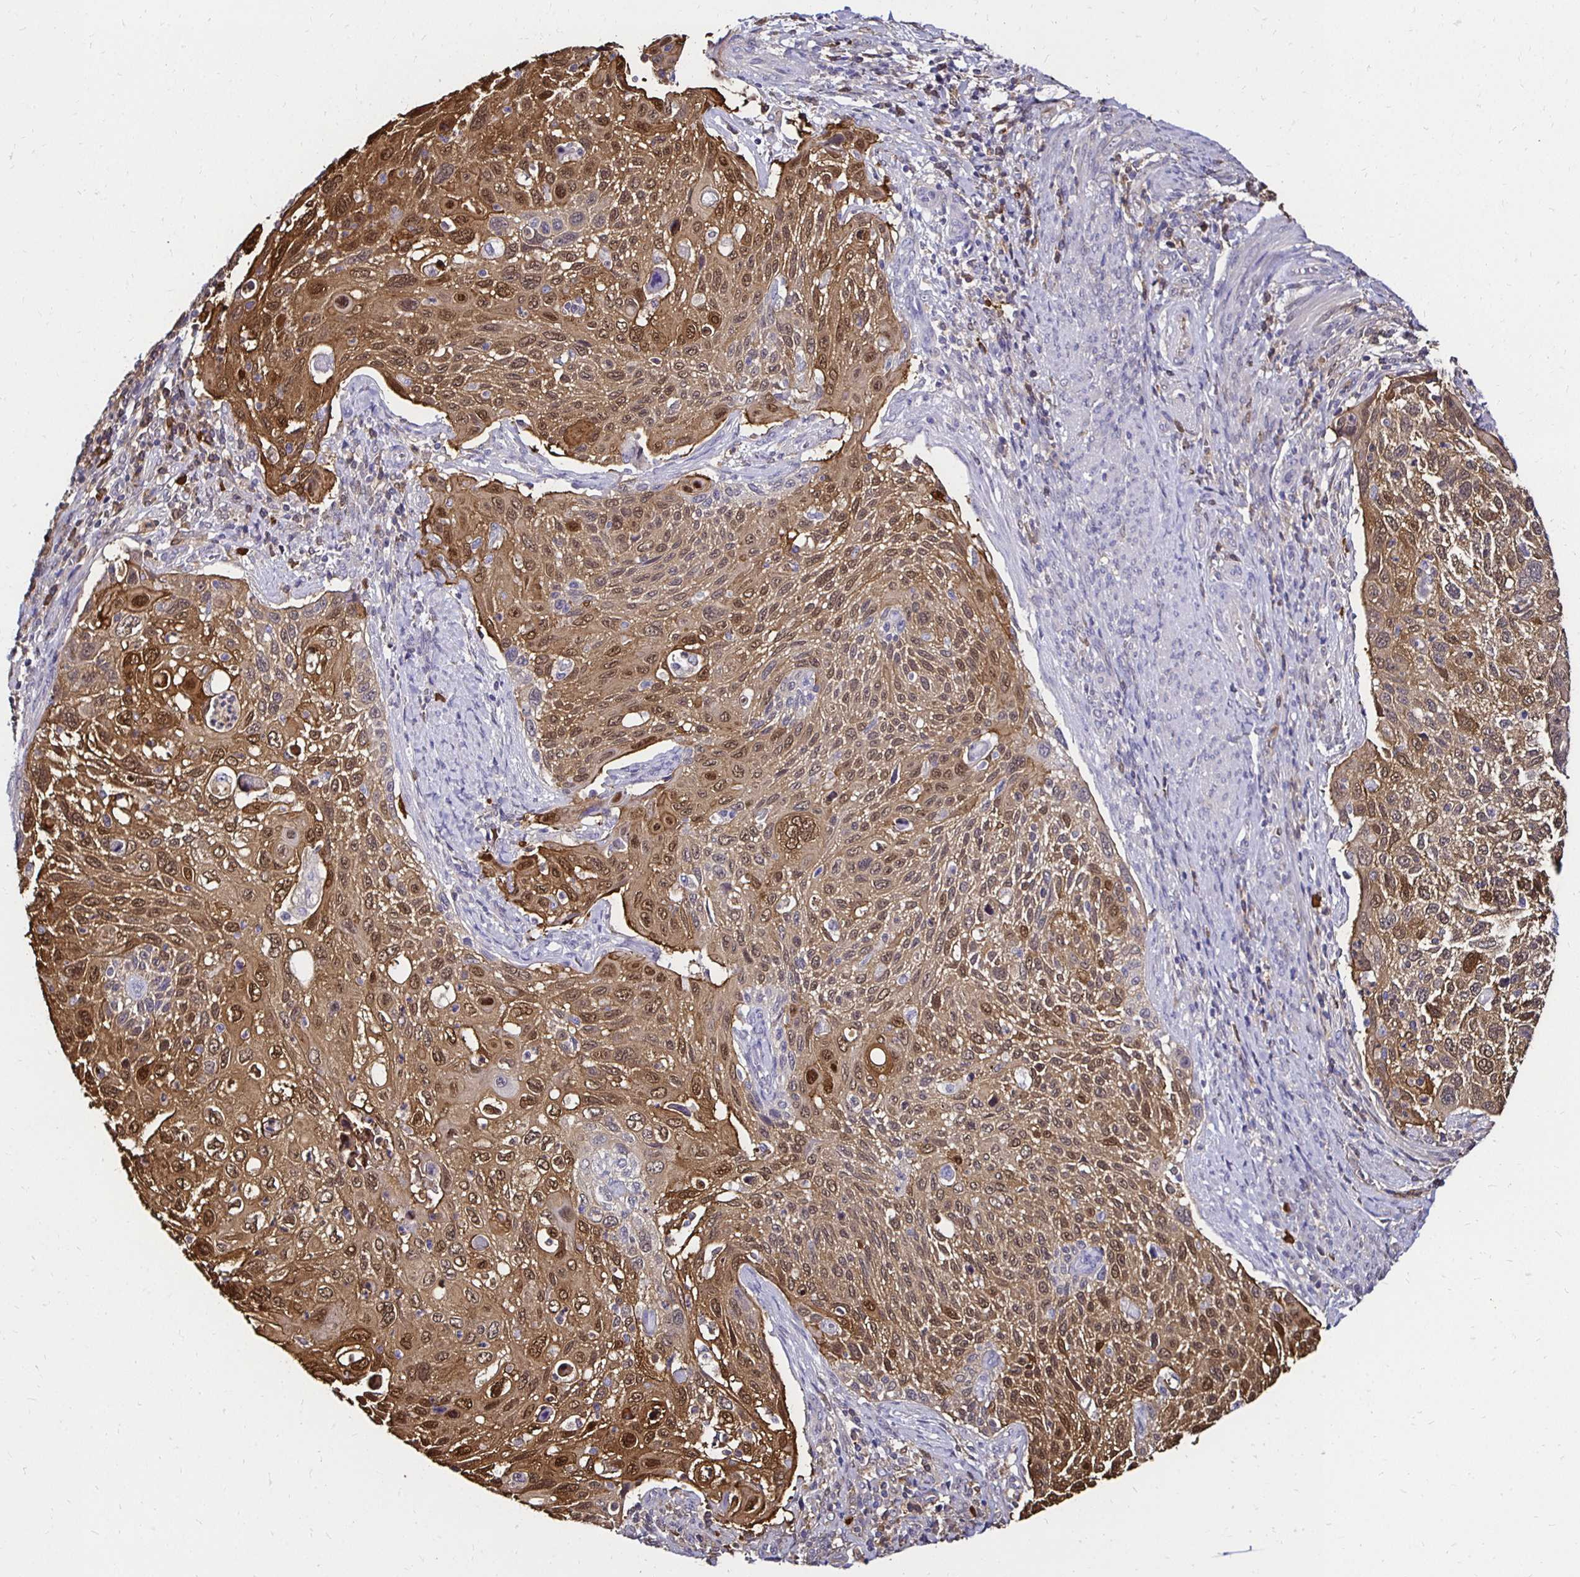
{"staining": {"intensity": "moderate", "quantity": ">75%", "location": "cytoplasmic/membranous,nuclear"}, "tissue": "cervical cancer", "cell_type": "Tumor cells", "image_type": "cancer", "snomed": [{"axis": "morphology", "description": "Squamous cell carcinoma, NOS"}, {"axis": "topography", "description": "Cervix"}], "caption": "Cervical cancer (squamous cell carcinoma) was stained to show a protein in brown. There is medium levels of moderate cytoplasmic/membranous and nuclear expression in approximately >75% of tumor cells. The protein of interest is shown in brown color, while the nuclei are stained blue.", "gene": "TXN", "patient": {"sex": "female", "age": 70}}